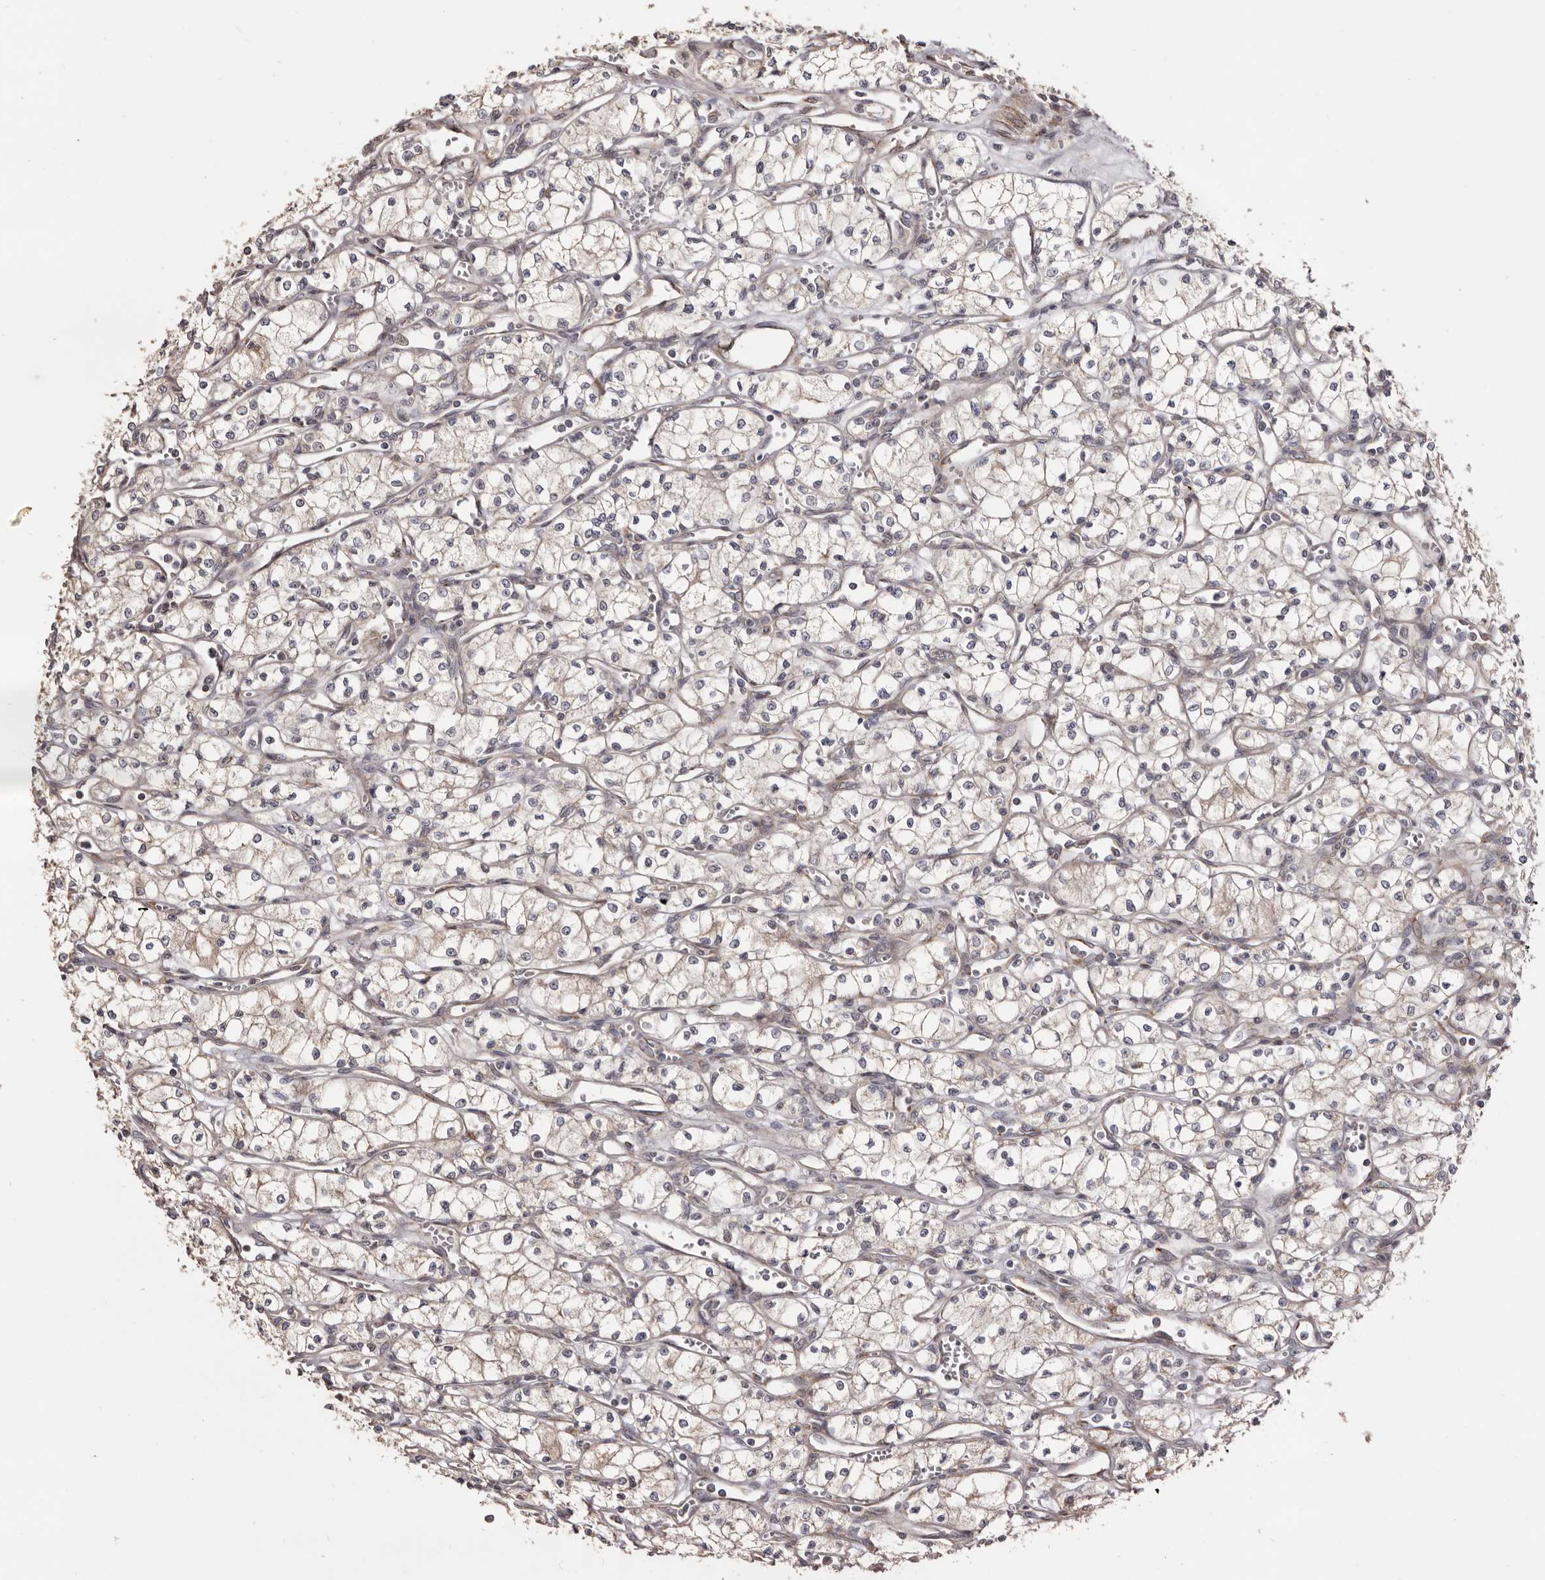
{"staining": {"intensity": "weak", "quantity": ">75%", "location": "cytoplasmic/membranous"}, "tissue": "renal cancer", "cell_type": "Tumor cells", "image_type": "cancer", "snomed": [{"axis": "morphology", "description": "Adenocarcinoma, NOS"}, {"axis": "topography", "description": "Kidney"}], "caption": "Renal cancer (adenocarcinoma) stained with a brown dye reveals weak cytoplasmic/membranous positive positivity in about >75% of tumor cells.", "gene": "PIGX", "patient": {"sex": "male", "age": 59}}